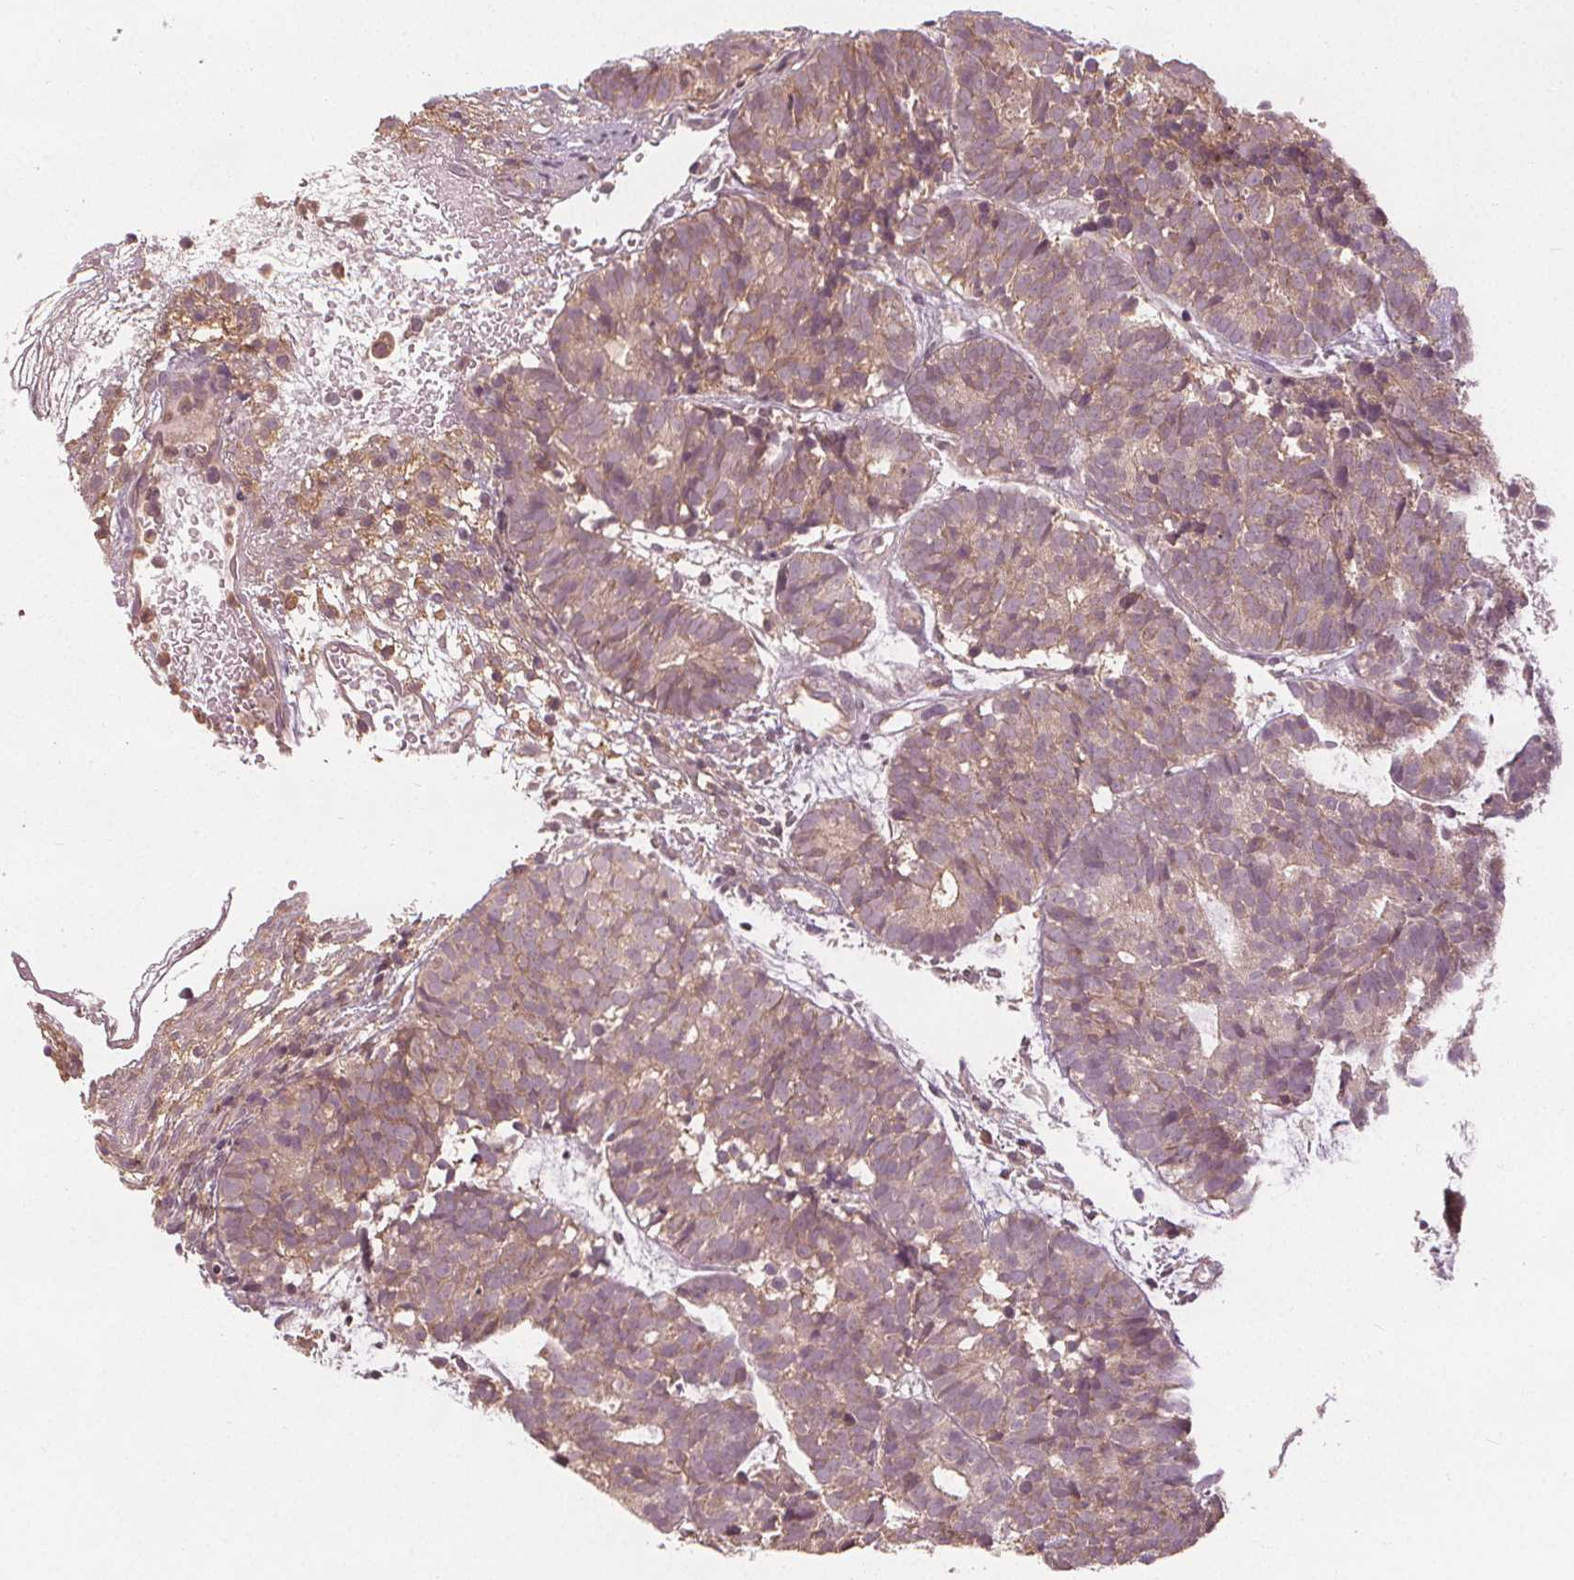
{"staining": {"intensity": "weak", "quantity": "25%-75%", "location": "cytoplasmic/membranous"}, "tissue": "head and neck cancer", "cell_type": "Tumor cells", "image_type": "cancer", "snomed": [{"axis": "morphology", "description": "Adenocarcinoma, NOS"}, {"axis": "topography", "description": "Head-Neck"}], "caption": "Human head and neck cancer stained for a protein (brown) exhibits weak cytoplasmic/membranous positive expression in approximately 25%-75% of tumor cells.", "gene": "GNB2", "patient": {"sex": "female", "age": 81}}